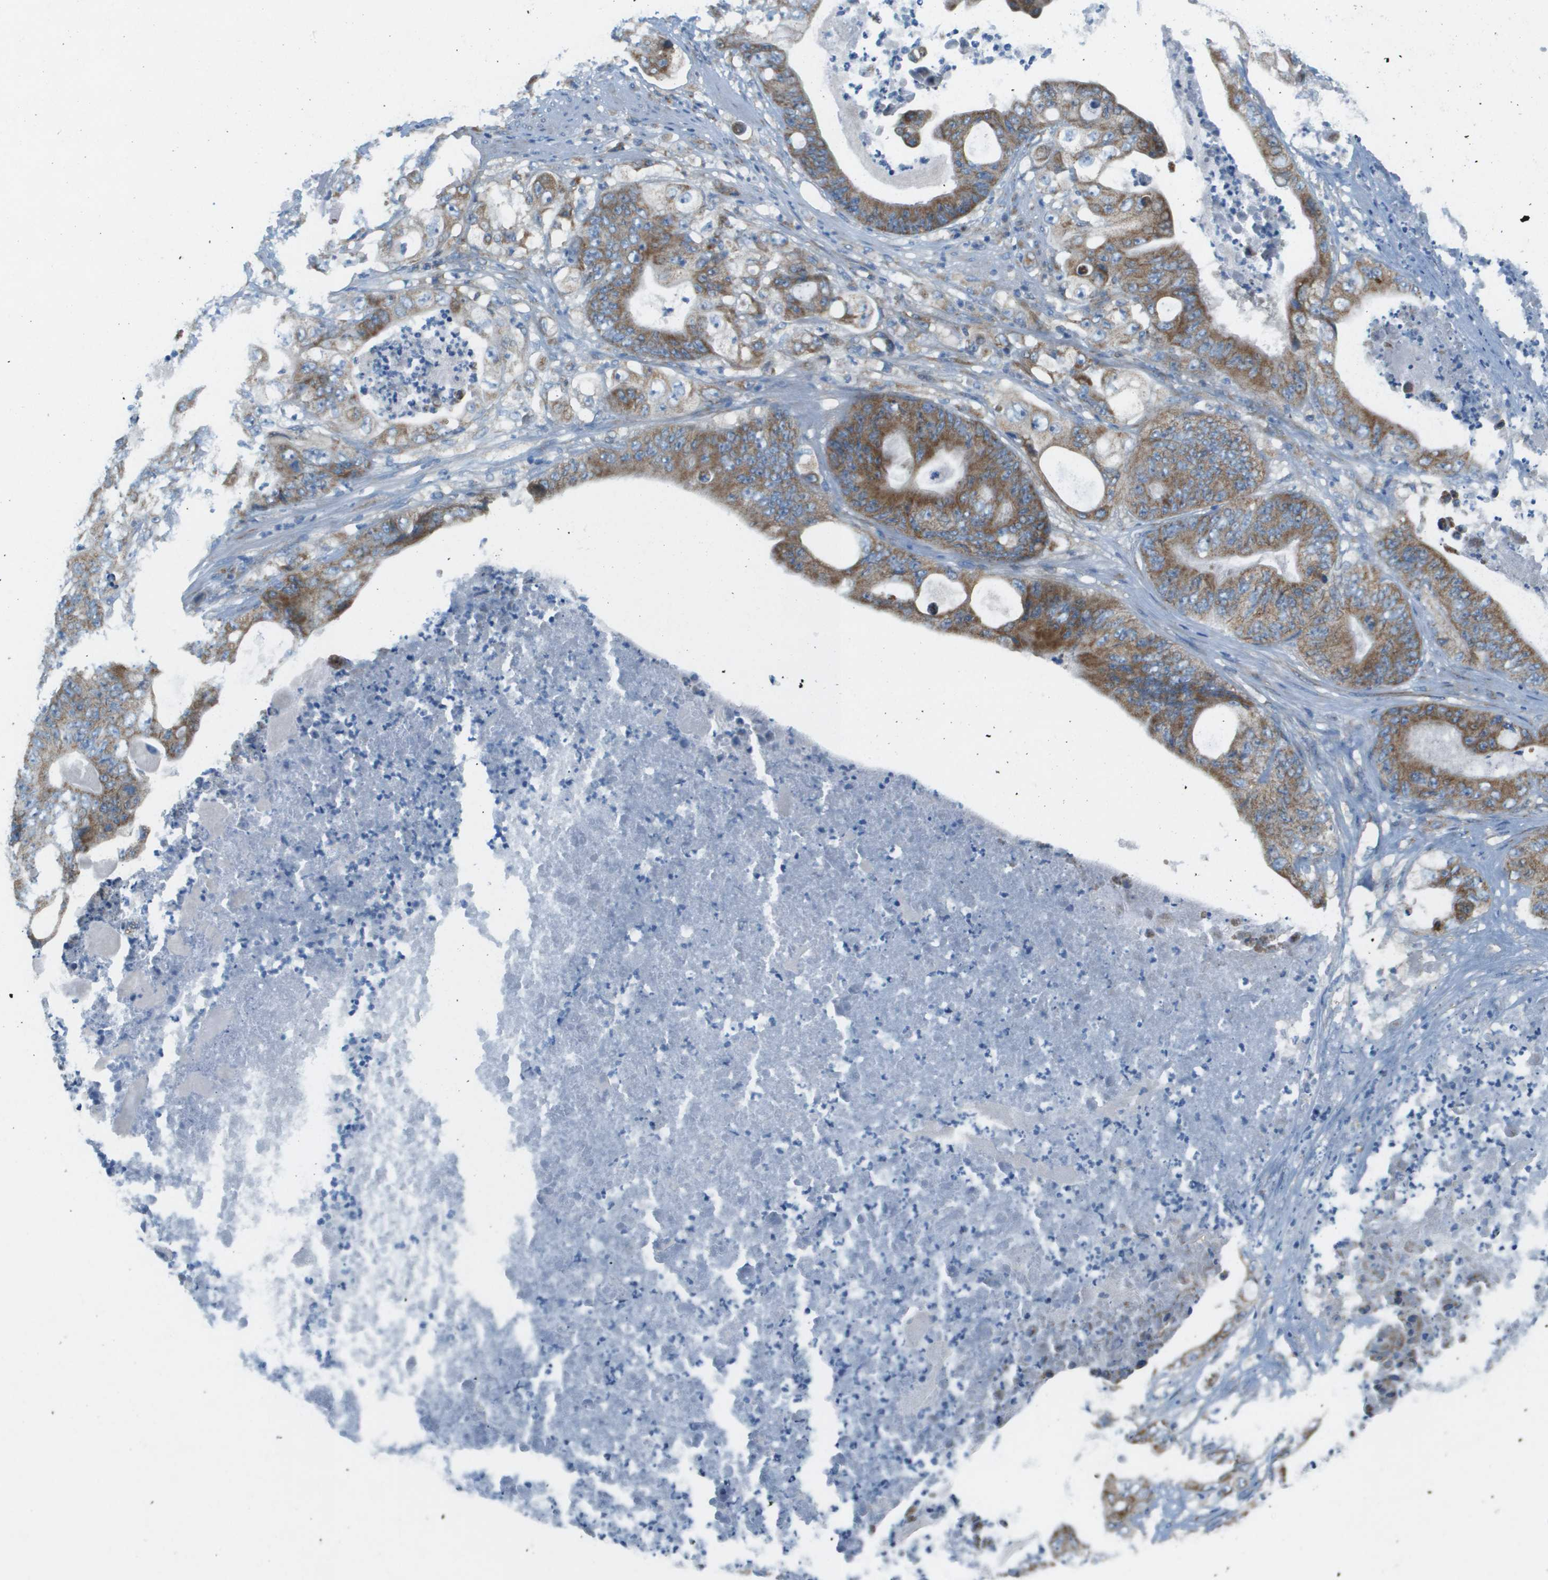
{"staining": {"intensity": "strong", "quantity": ">75%", "location": "cytoplasmic/membranous"}, "tissue": "stomach cancer", "cell_type": "Tumor cells", "image_type": "cancer", "snomed": [{"axis": "morphology", "description": "Adenocarcinoma, NOS"}, {"axis": "topography", "description": "Stomach"}], "caption": "The immunohistochemical stain shows strong cytoplasmic/membranous expression in tumor cells of stomach cancer (adenocarcinoma) tissue.", "gene": "TAOK3", "patient": {"sex": "female", "age": 73}}